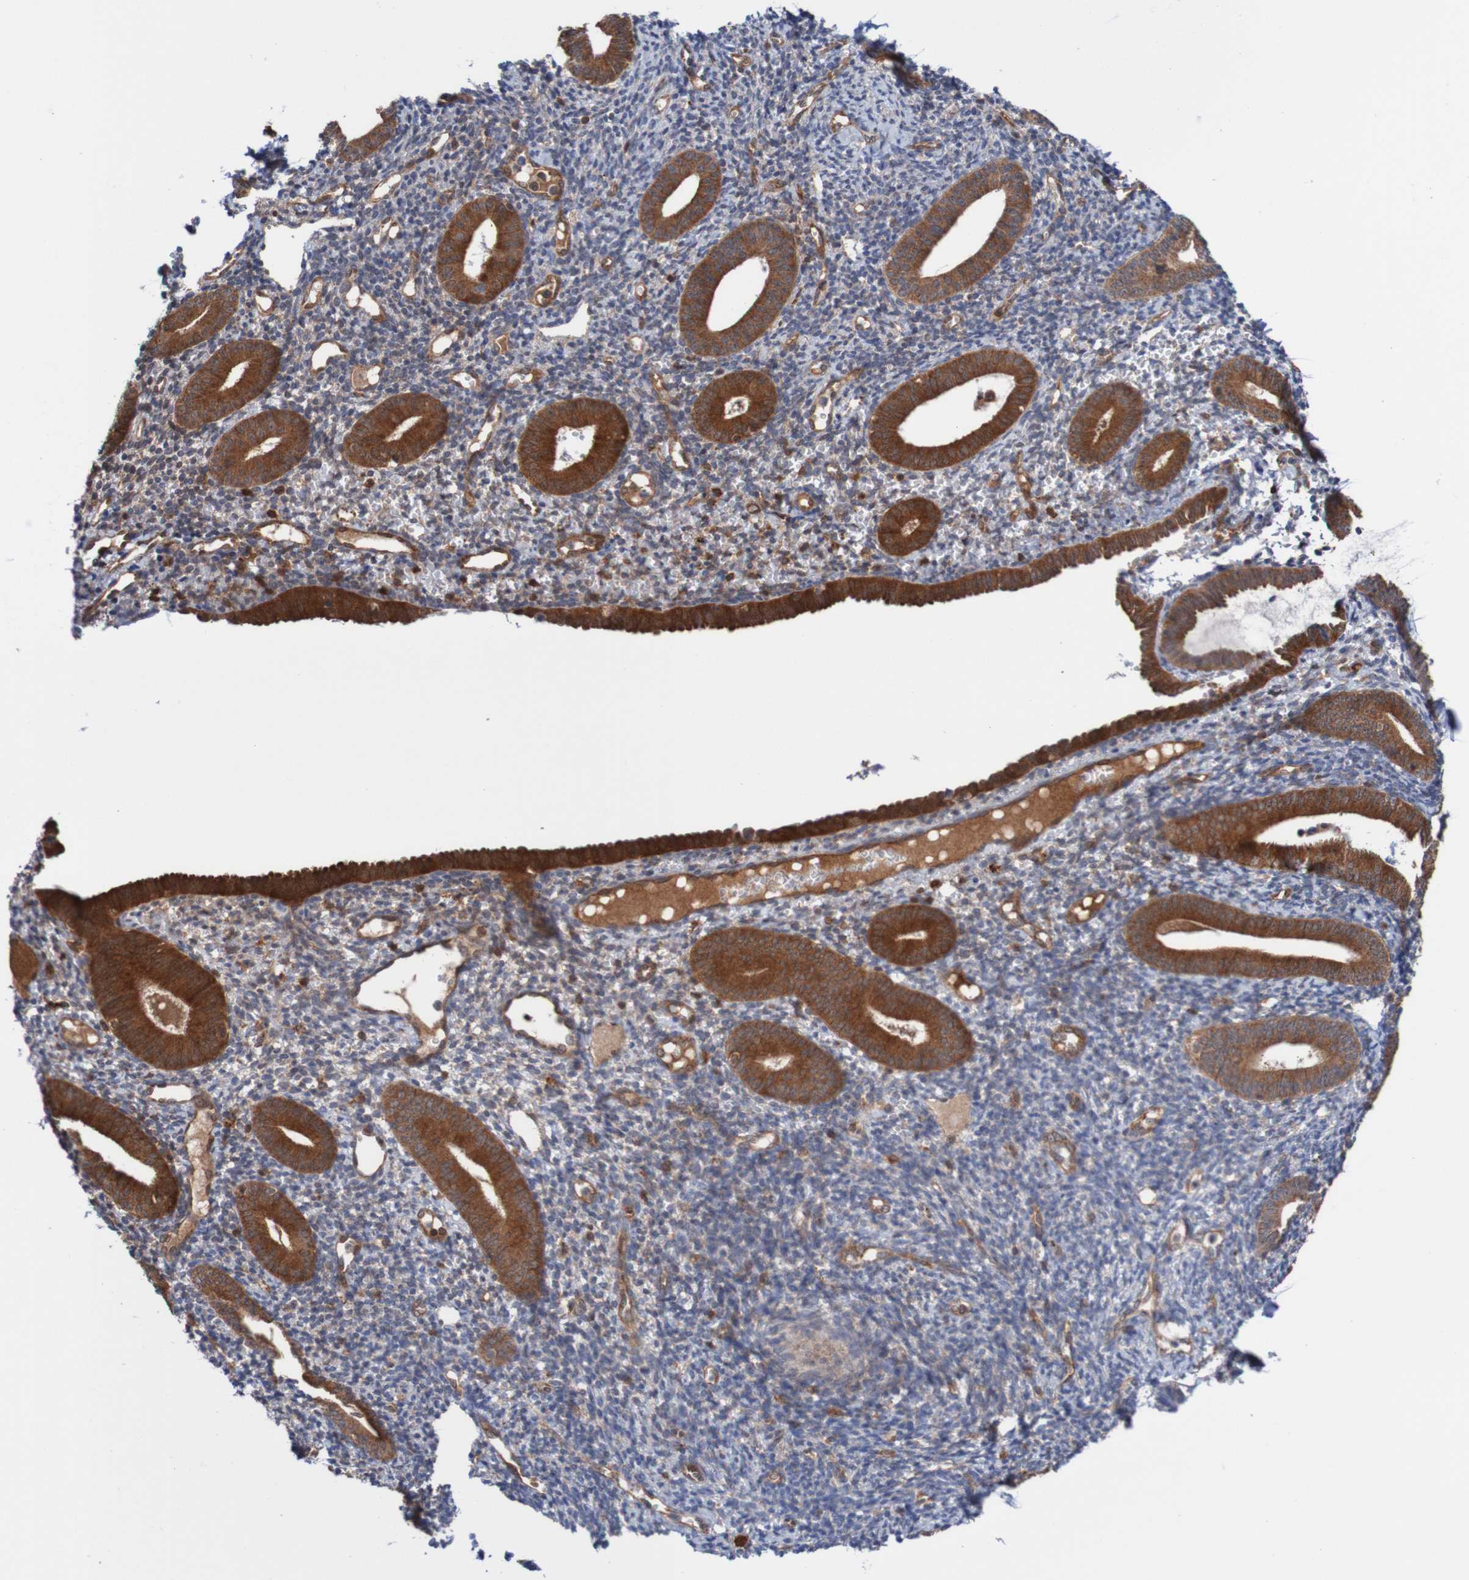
{"staining": {"intensity": "negative", "quantity": "none", "location": "none"}, "tissue": "endometrium", "cell_type": "Cells in endometrial stroma", "image_type": "normal", "snomed": [{"axis": "morphology", "description": "Normal tissue, NOS"}, {"axis": "topography", "description": "Endometrium"}], "caption": "IHC histopathology image of benign human endometrium stained for a protein (brown), which exhibits no positivity in cells in endometrial stroma. (Brightfield microscopy of DAB (3,3'-diaminobenzidine) IHC at high magnification).", "gene": "RIGI", "patient": {"sex": "female", "age": 50}}